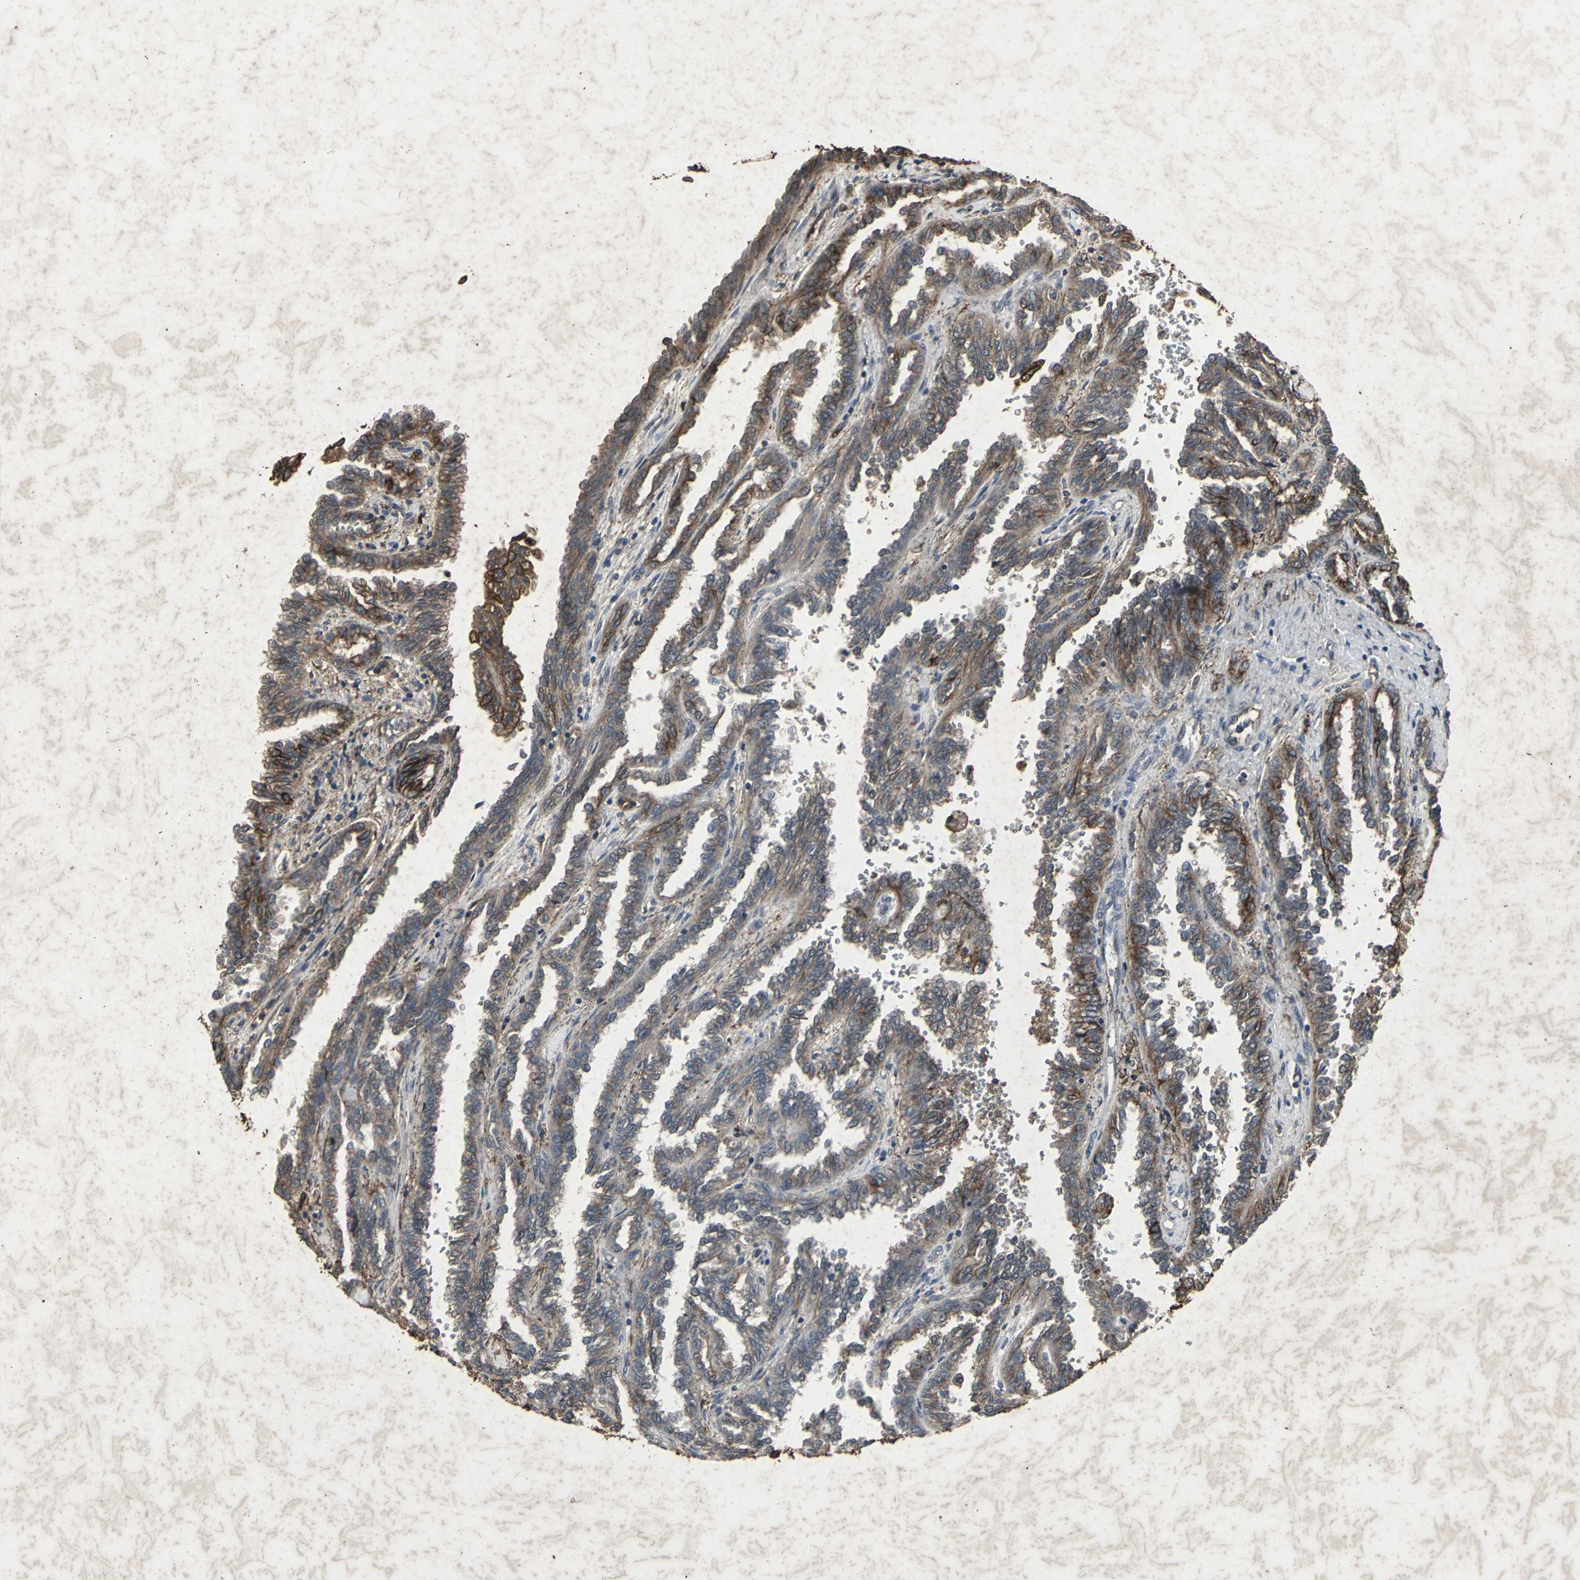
{"staining": {"intensity": "moderate", "quantity": ">75%", "location": "cytoplasmic/membranous"}, "tissue": "renal cancer", "cell_type": "Tumor cells", "image_type": "cancer", "snomed": [{"axis": "morphology", "description": "Inflammation, NOS"}, {"axis": "morphology", "description": "Adenocarcinoma, NOS"}, {"axis": "topography", "description": "Kidney"}], "caption": "Immunohistochemistry photomicrograph of human renal adenocarcinoma stained for a protein (brown), which reveals medium levels of moderate cytoplasmic/membranous staining in about >75% of tumor cells.", "gene": "CCR9", "patient": {"sex": "male", "age": 68}}